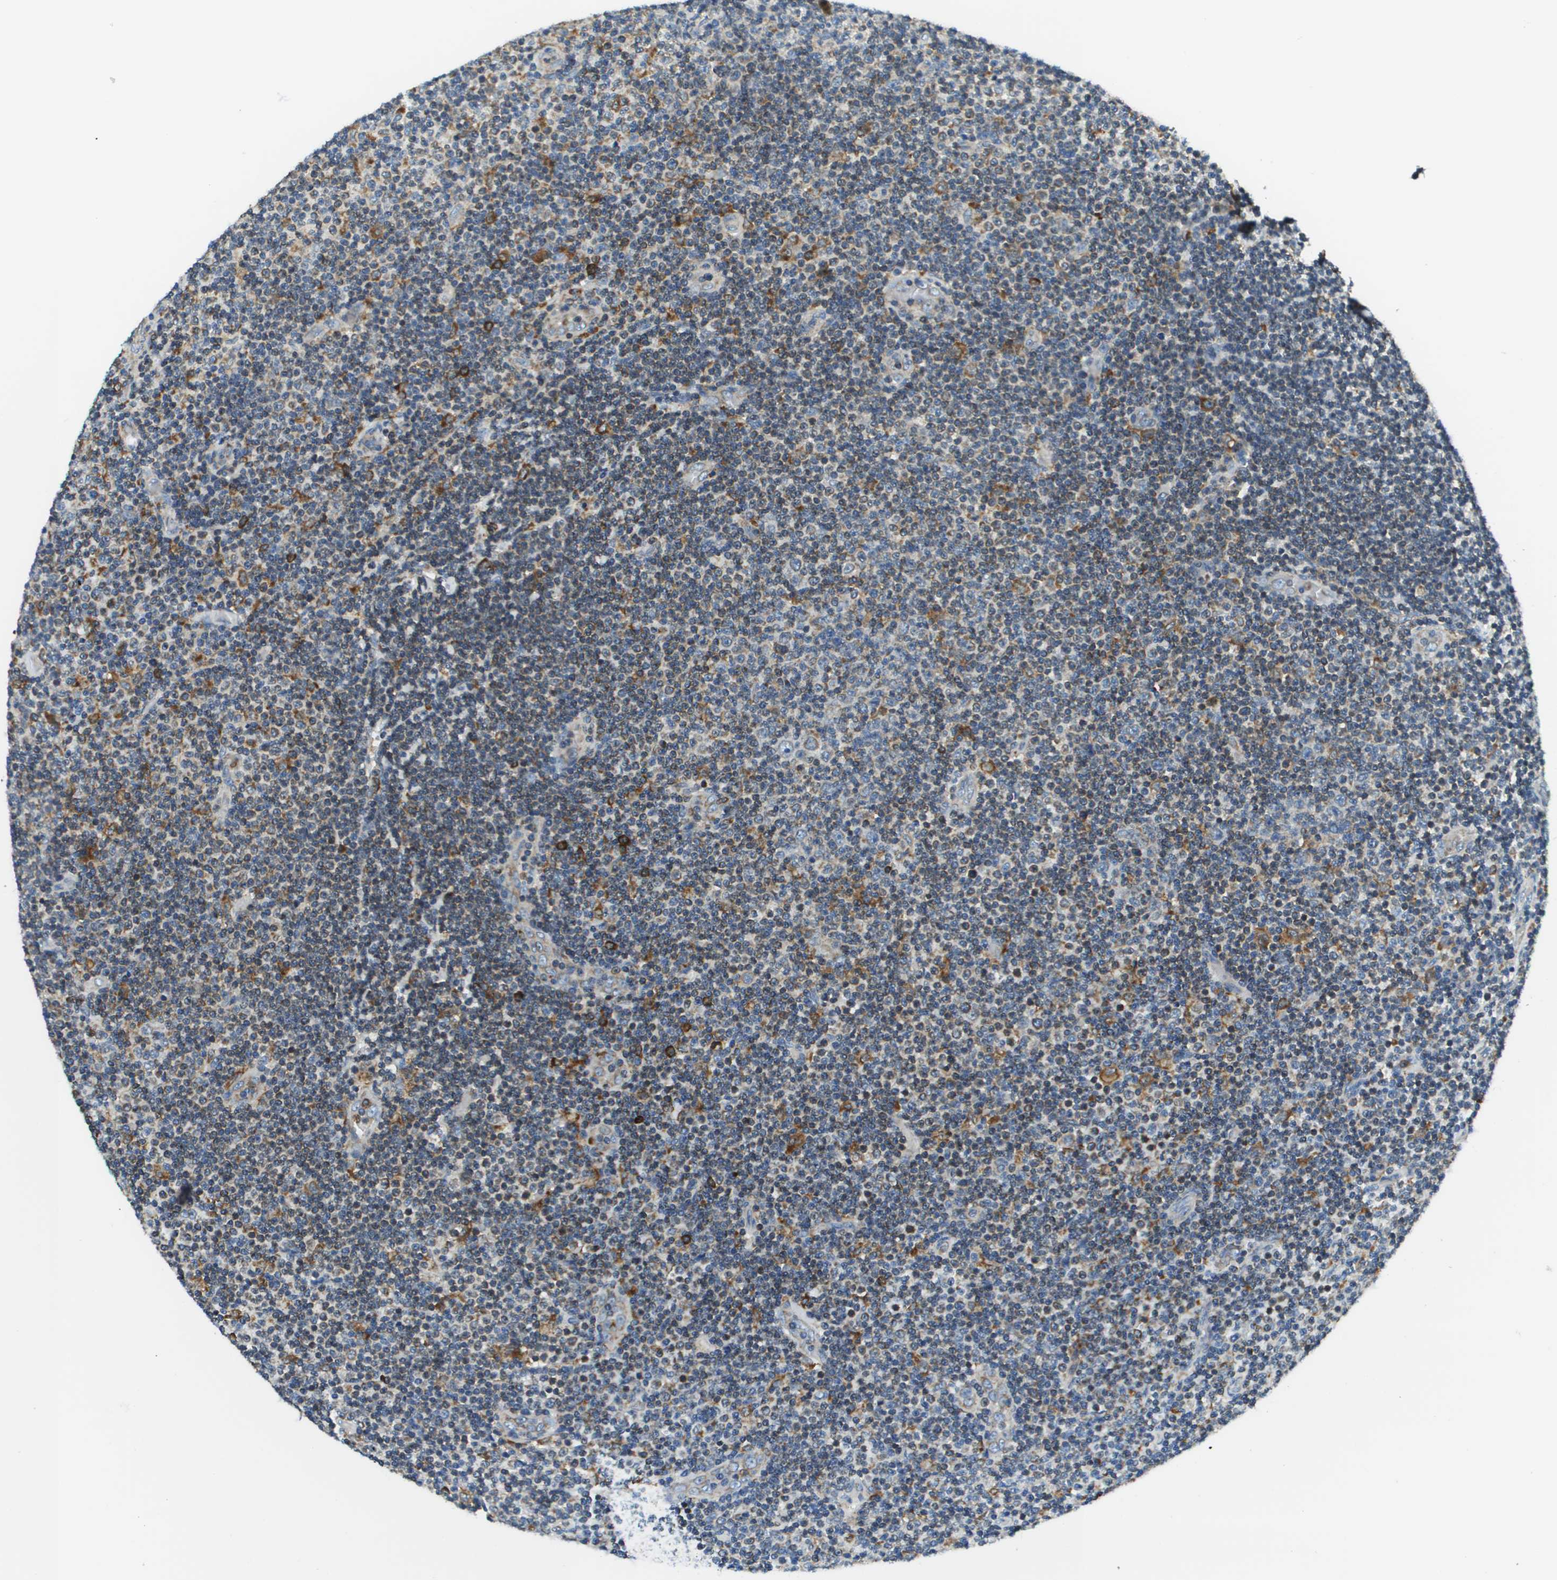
{"staining": {"intensity": "moderate", "quantity": "<25%", "location": "cytoplasmic/membranous"}, "tissue": "lymphoma", "cell_type": "Tumor cells", "image_type": "cancer", "snomed": [{"axis": "morphology", "description": "Malignant lymphoma, non-Hodgkin's type, Low grade"}, {"axis": "topography", "description": "Lymph node"}], "caption": "Immunohistochemical staining of human lymphoma exhibits low levels of moderate cytoplasmic/membranous positivity in approximately <25% of tumor cells. Using DAB (brown) and hematoxylin (blue) stains, captured at high magnification using brightfield microscopy.", "gene": "CNPY3", "patient": {"sex": "male", "age": 83}}